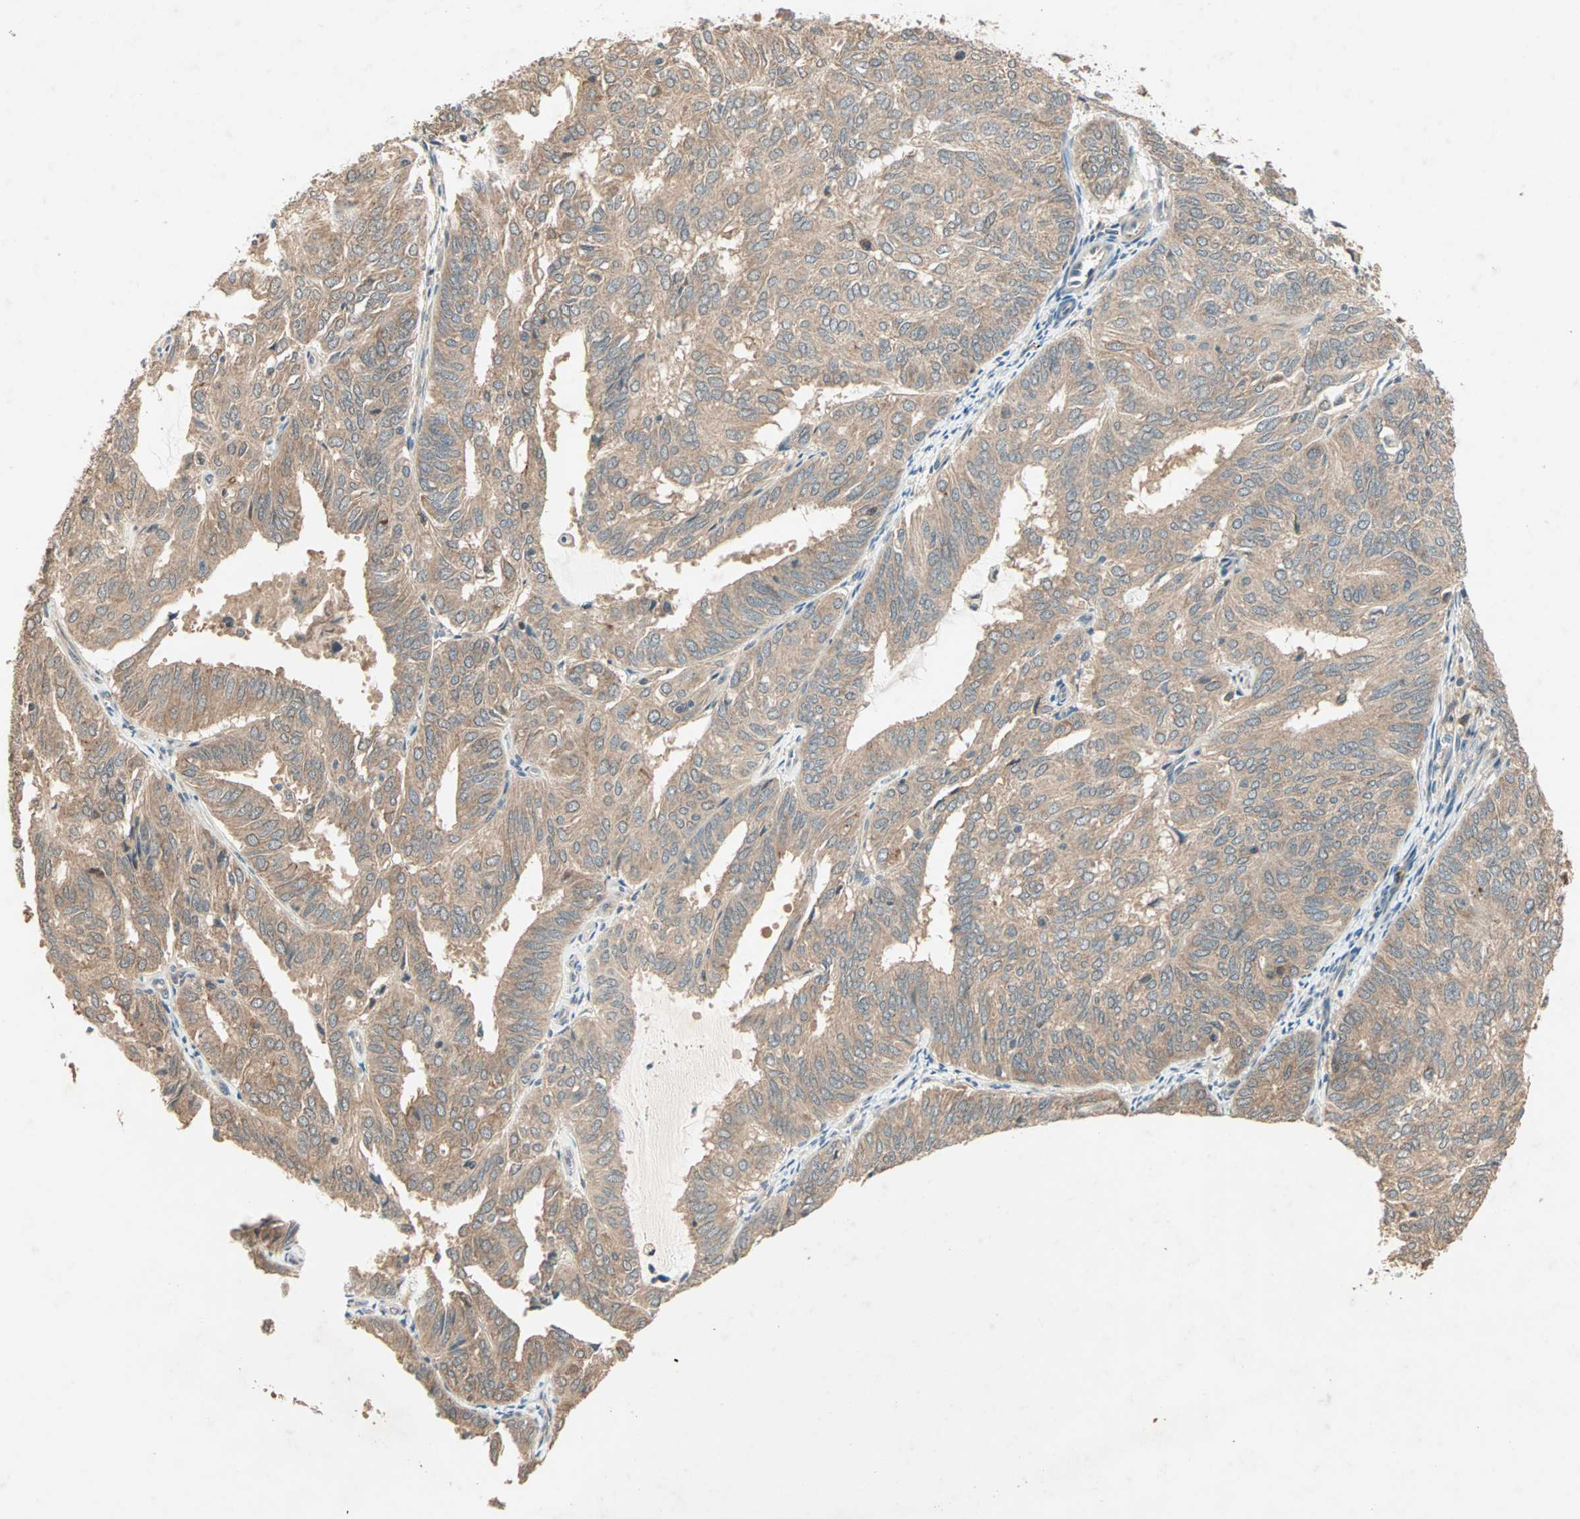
{"staining": {"intensity": "moderate", "quantity": ">75%", "location": "cytoplasmic/membranous"}, "tissue": "endometrial cancer", "cell_type": "Tumor cells", "image_type": "cancer", "snomed": [{"axis": "morphology", "description": "Adenocarcinoma, NOS"}, {"axis": "topography", "description": "Uterus"}], "caption": "DAB immunohistochemical staining of human endometrial adenocarcinoma reveals moderate cytoplasmic/membranous protein staining in approximately >75% of tumor cells.", "gene": "TTF2", "patient": {"sex": "female", "age": 60}}